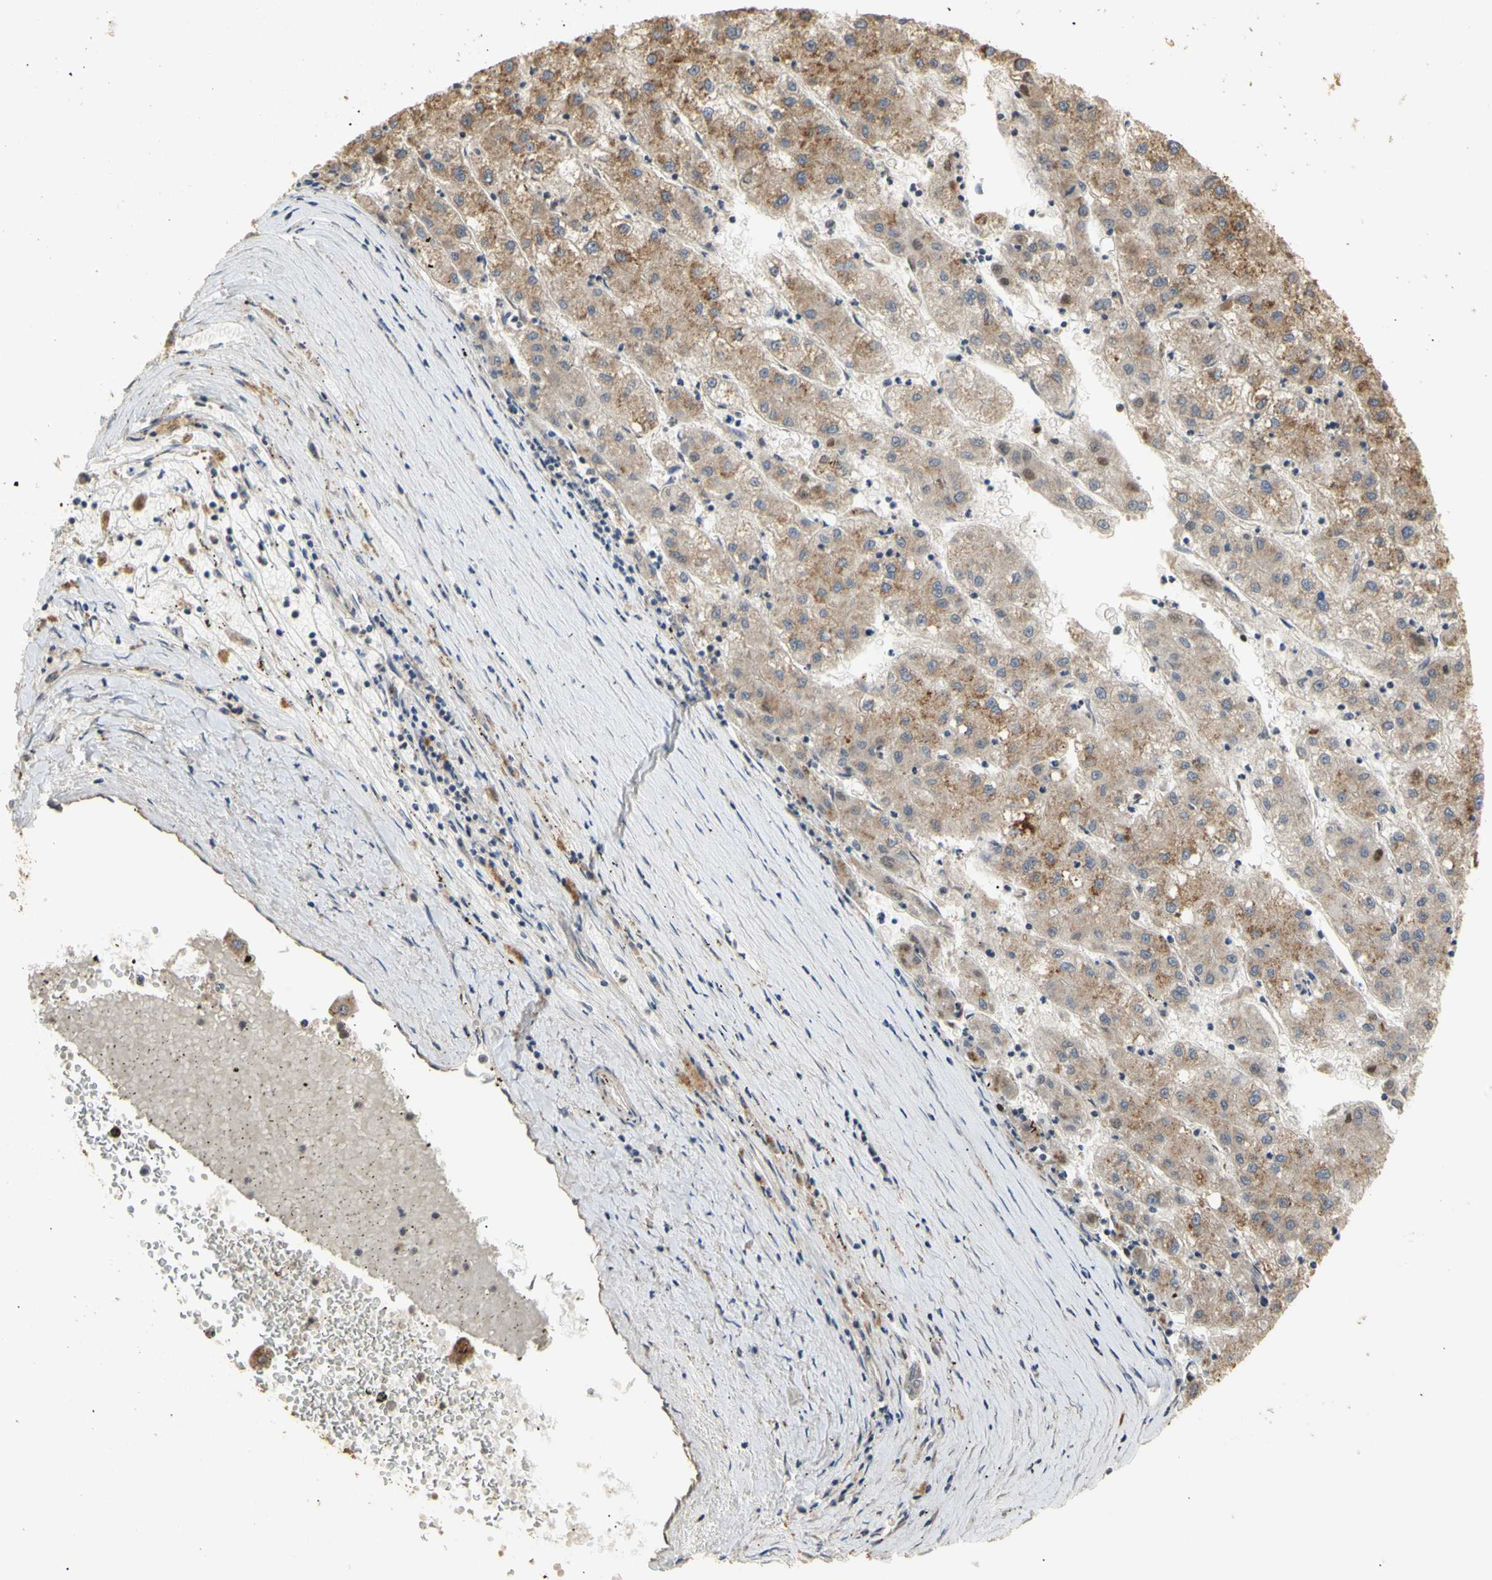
{"staining": {"intensity": "moderate", "quantity": ">75%", "location": "cytoplasmic/membranous"}, "tissue": "liver cancer", "cell_type": "Tumor cells", "image_type": "cancer", "snomed": [{"axis": "morphology", "description": "Carcinoma, Hepatocellular, NOS"}, {"axis": "topography", "description": "Liver"}], "caption": "IHC micrograph of neoplastic tissue: liver hepatocellular carcinoma stained using IHC shows medium levels of moderate protein expression localized specifically in the cytoplasmic/membranous of tumor cells, appearing as a cytoplasmic/membranous brown color.", "gene": "GTF2E2", "patient": {"sex": "male", "age": 72}}